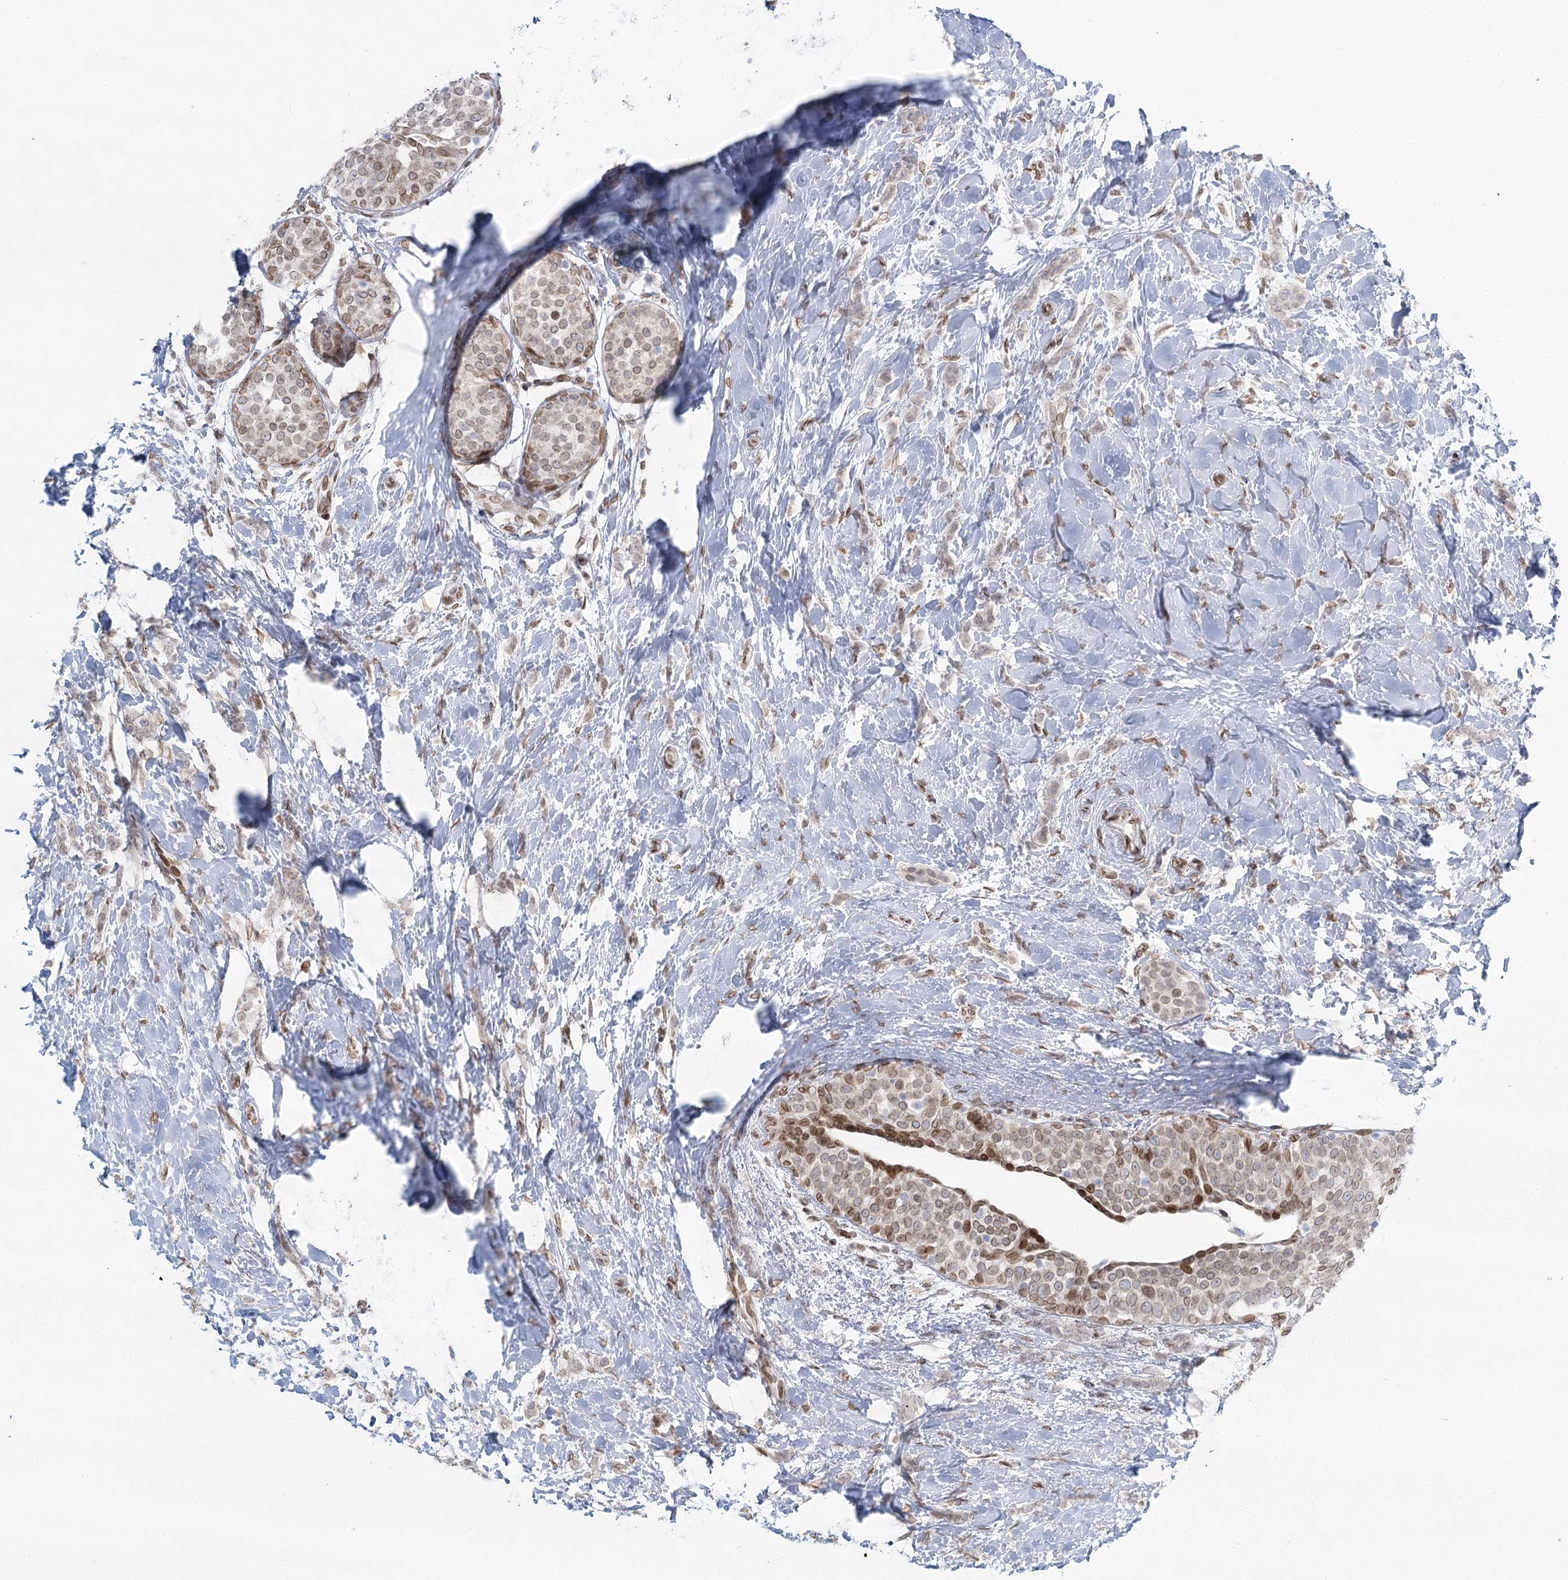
{"staining": {"intensity": "weak", "quantity": "<25%", "location": "nuclear"}, "tissue": "breast cancer", "cell_type": "Tumor cells", "image_type": "cancer", "snomed": [{"axis": "morphology", "description": "Lobular carcinoma, in situ"}, {"axis": "morphology", "description": "Lobular carcinoma"}, {"axis": "topography", "description": "Breast"}], "caption": "High power microscopy micrograph of an IHC image of breast lobular carcinoma, revealing no significant positivity in tumor cells.", "gene": "VWA5A", "patient": {"sex": "female", "age": 41}}